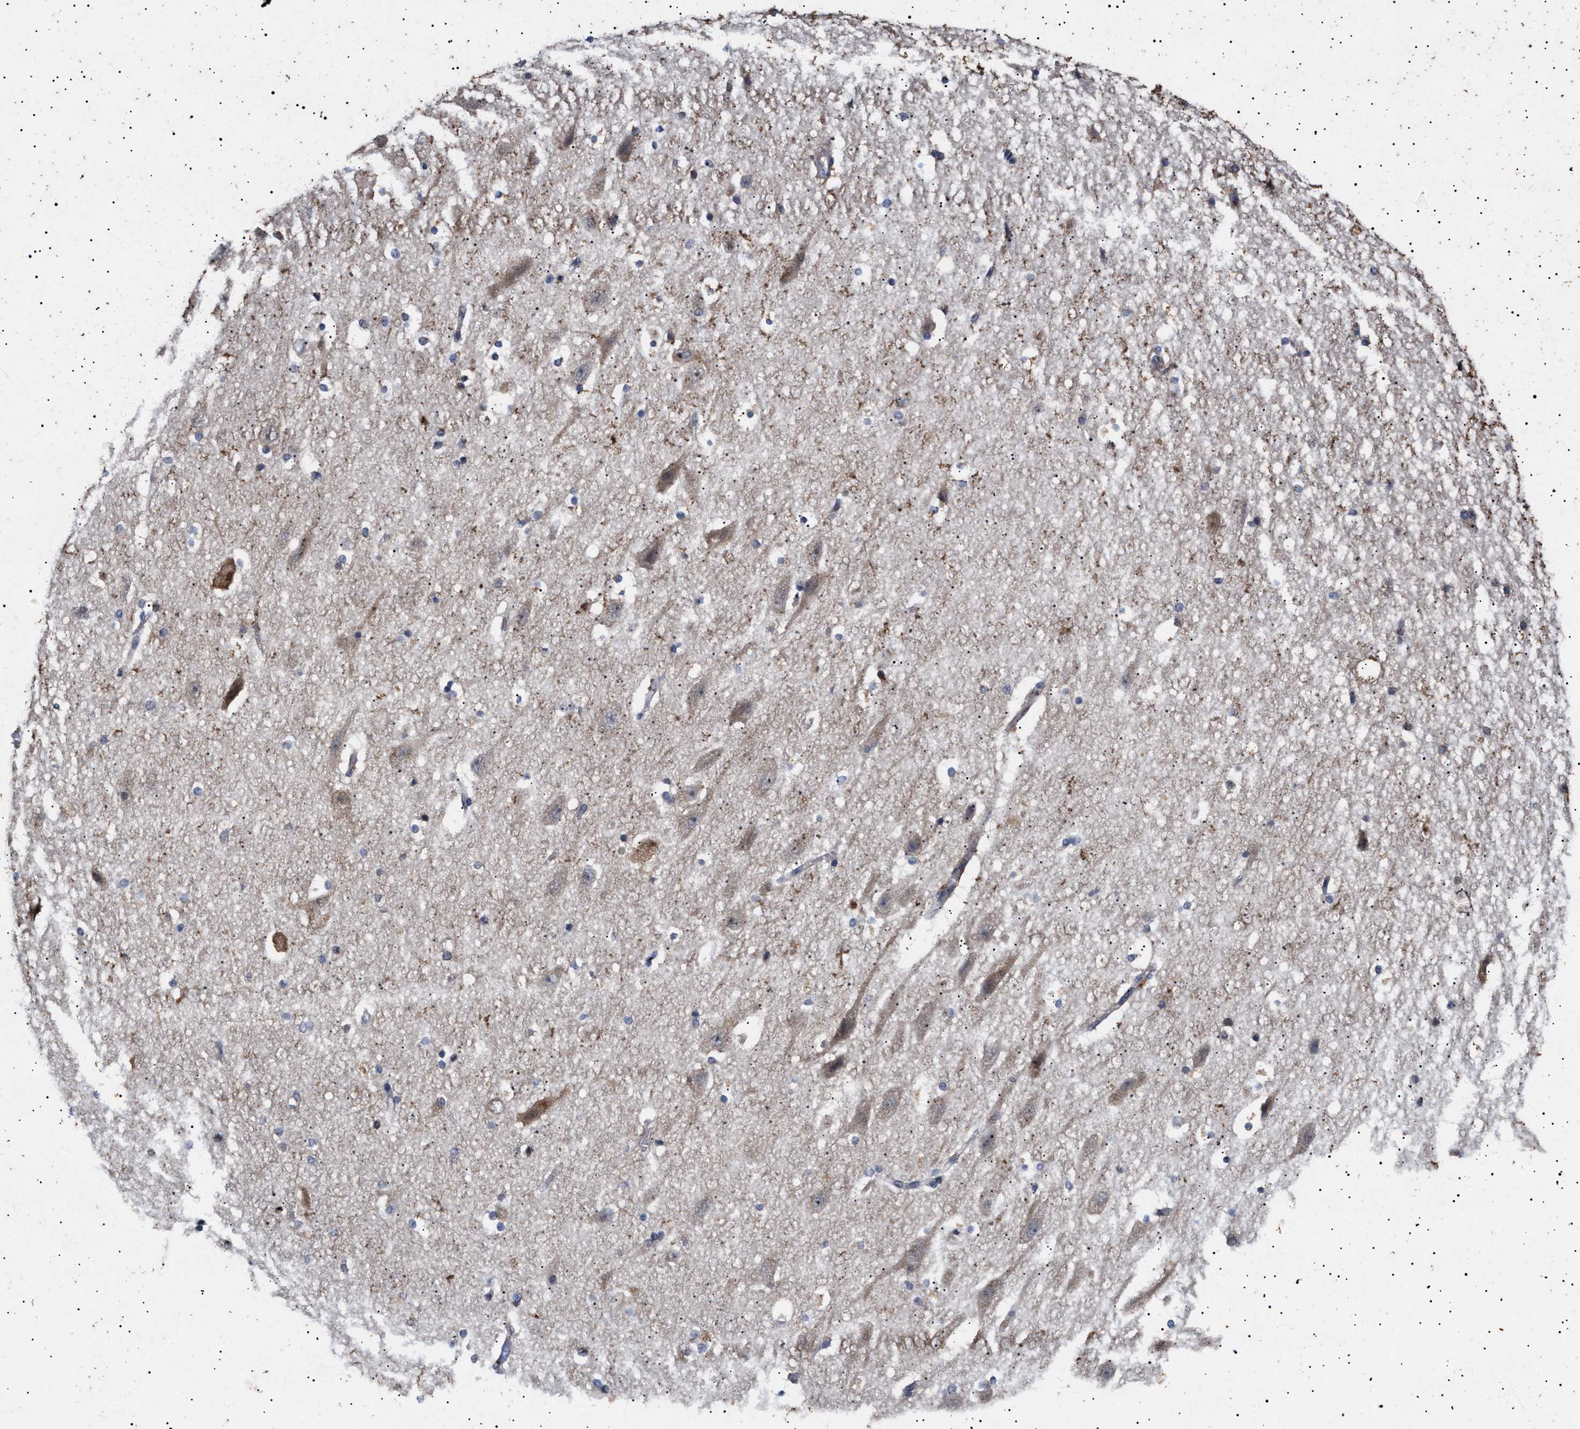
{"staining": {"intensity": "weak", "quantity": "<25%", "location": "cytoplasmic/membranous"}, "tissue": "hippocampus", "cell_type": "Glial cells", "image_type": "normal", "snomed": [{"axis": "morphology", "description": "Normal tissue, NOS"}, {"axis": "topography", "description": "Hippocampus"}], "caption": "Image shows no significant protein staining in glial cells of normal hippocampus.", "gene": "NPLOC4", "patient": {"sex": "female", "age": 19}}